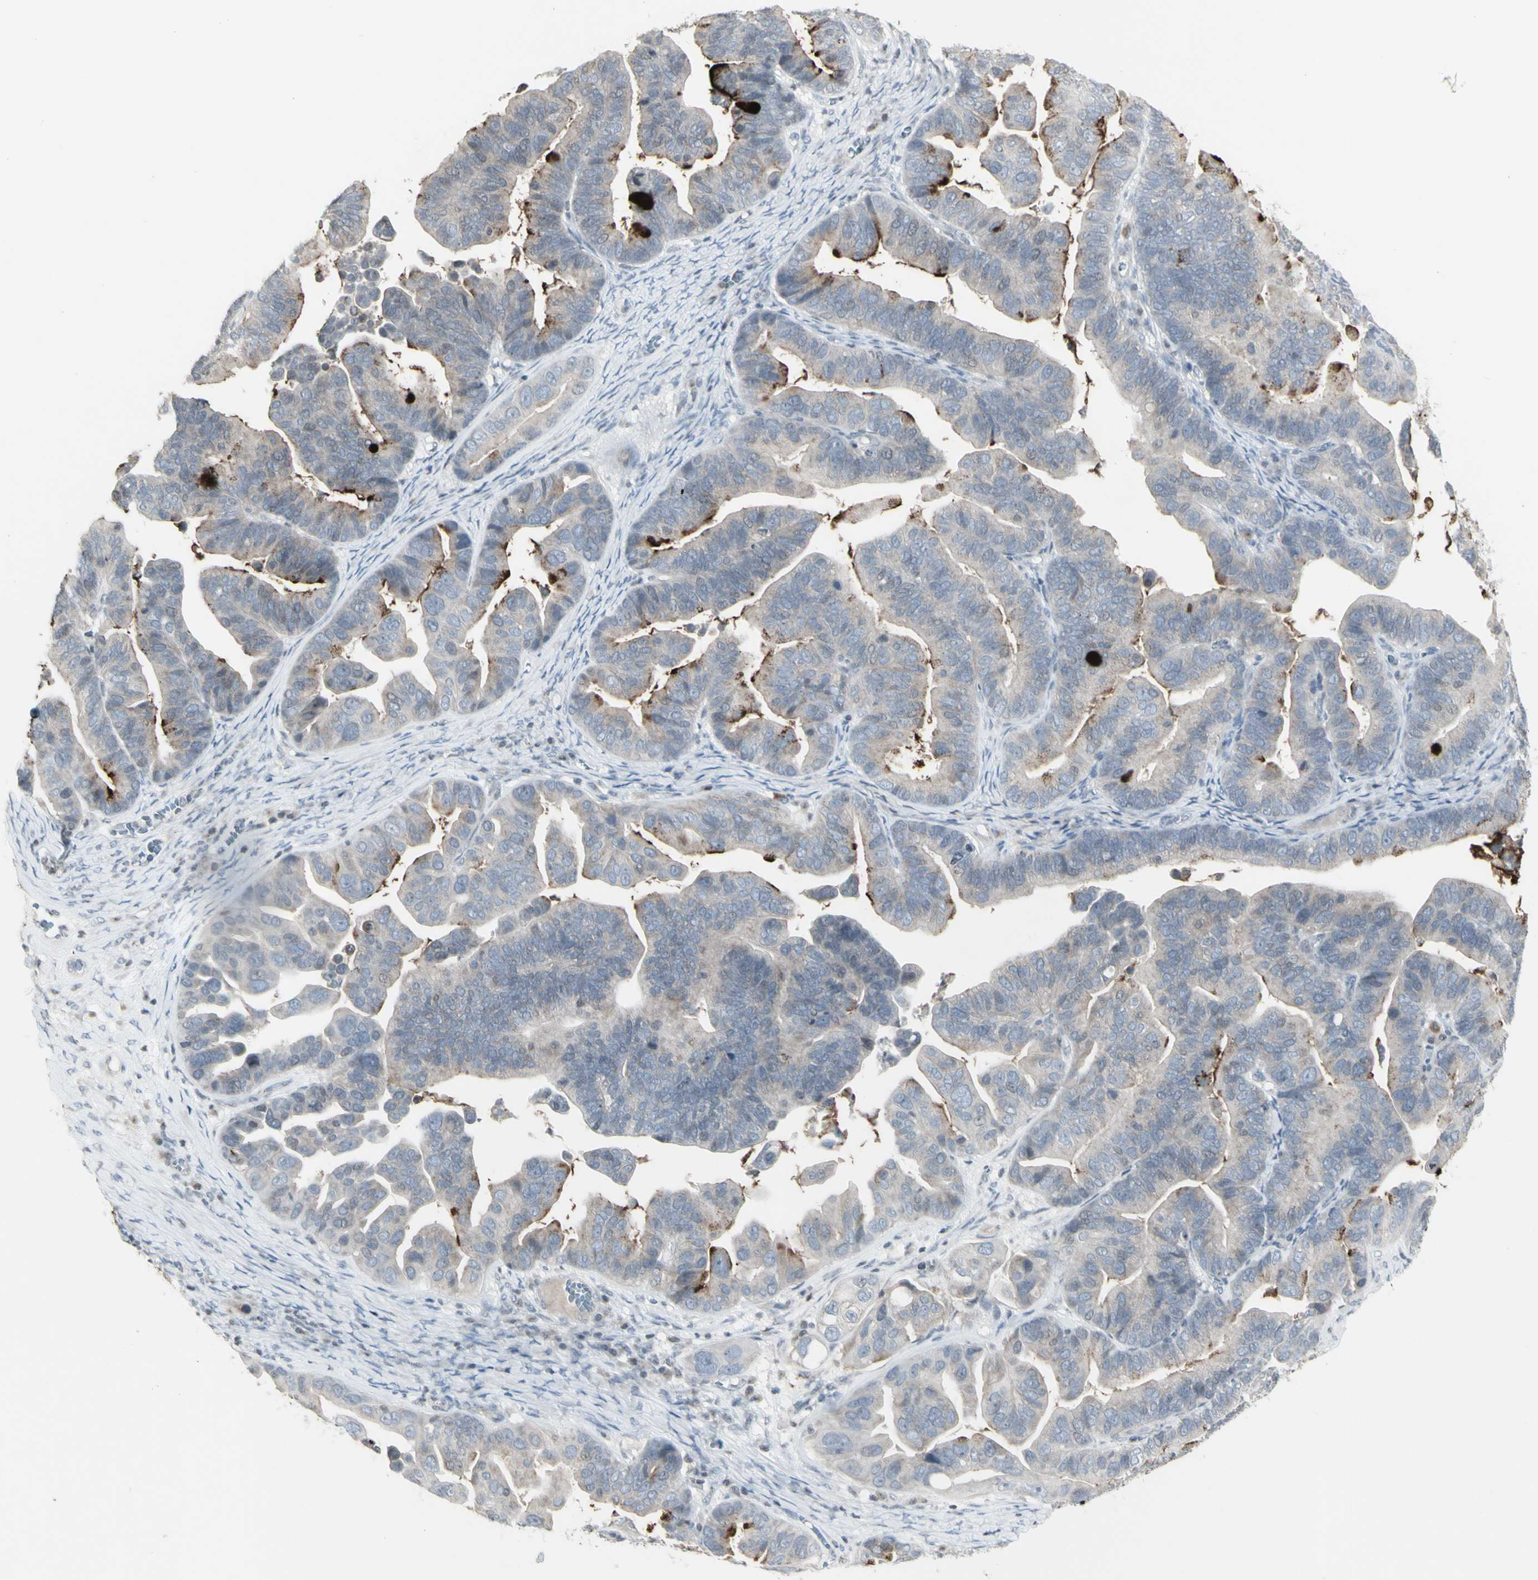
{"staining": {"intensity": "strong", "quantity": "25%-75%", "location": "cytoplasmic/membranous"}, "tissue": "ovarian cancer", "cell_type": "Tumor cells", "image_type": "cancer", "snomed": [{"axis": "morphology", "description": "Cystadenocarcinoma, serous, NOS"}, {"axis": "topography", "description": "Ovary"}], "caption": "A brown stain highlights strong cytoplasmic/membranous positivity of a protein in ovarian cancer tumor cells.", "gene": "MUC5AC", "patient": {"sex": "female", "age": 56}}